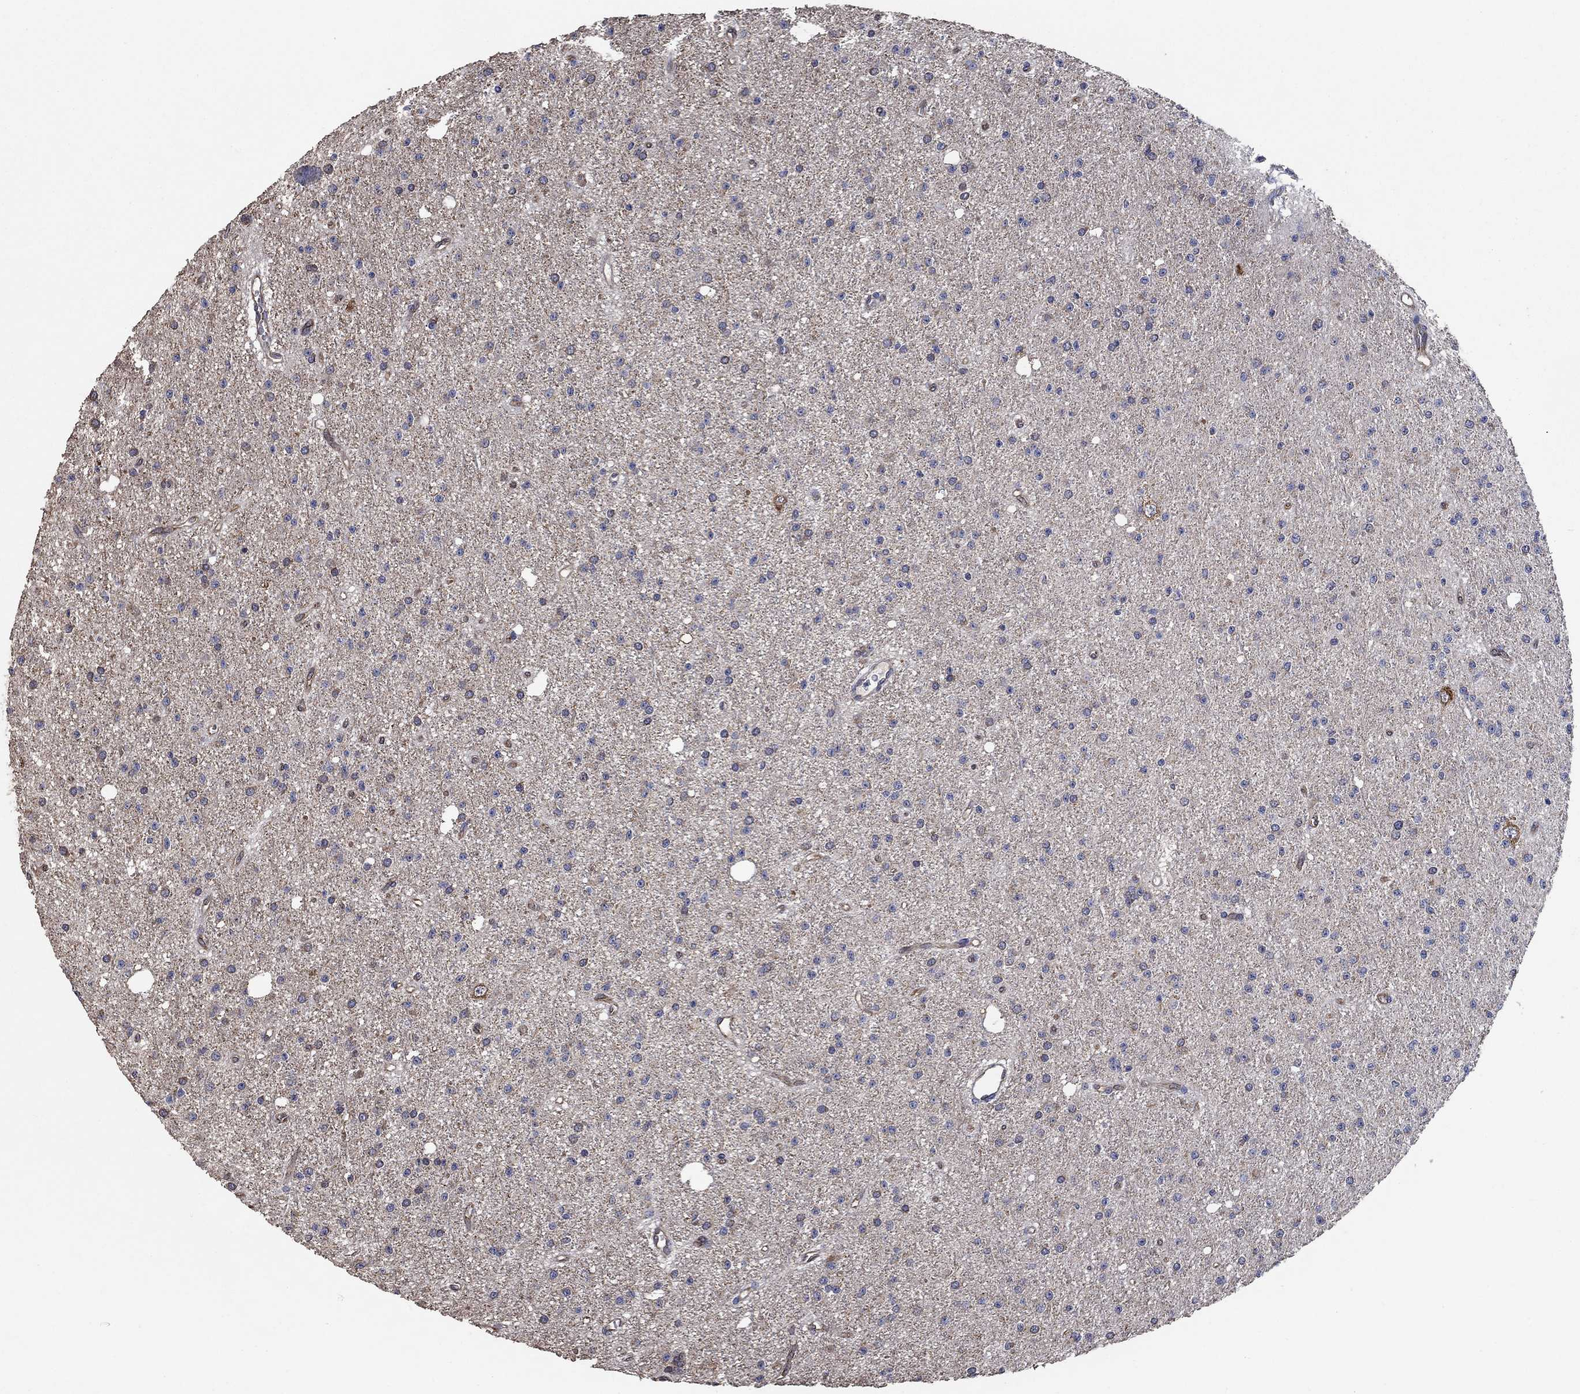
{"staining": {"intensity": "moderate", "quantity": "<25%", "location": "cytoplasmic/membranous"}, "tissue": "glioma", "cell_type": "Tumor cells", "image_type": "cancer", "snomed": [{"axis": "morphology", "description": "Glioma, malignant, Low grade"}, {"axis": "topography", "description": "Brain"}], "caption": "DAB (3,3'-diaminobenzidine) immunohistochemical staining of human glioma reveals moderate cytoplasmic/membranous protein positivity in about <25% of tumor cells.", "gene": "HID1", "patient": {"sex": "male", "age": 27}}